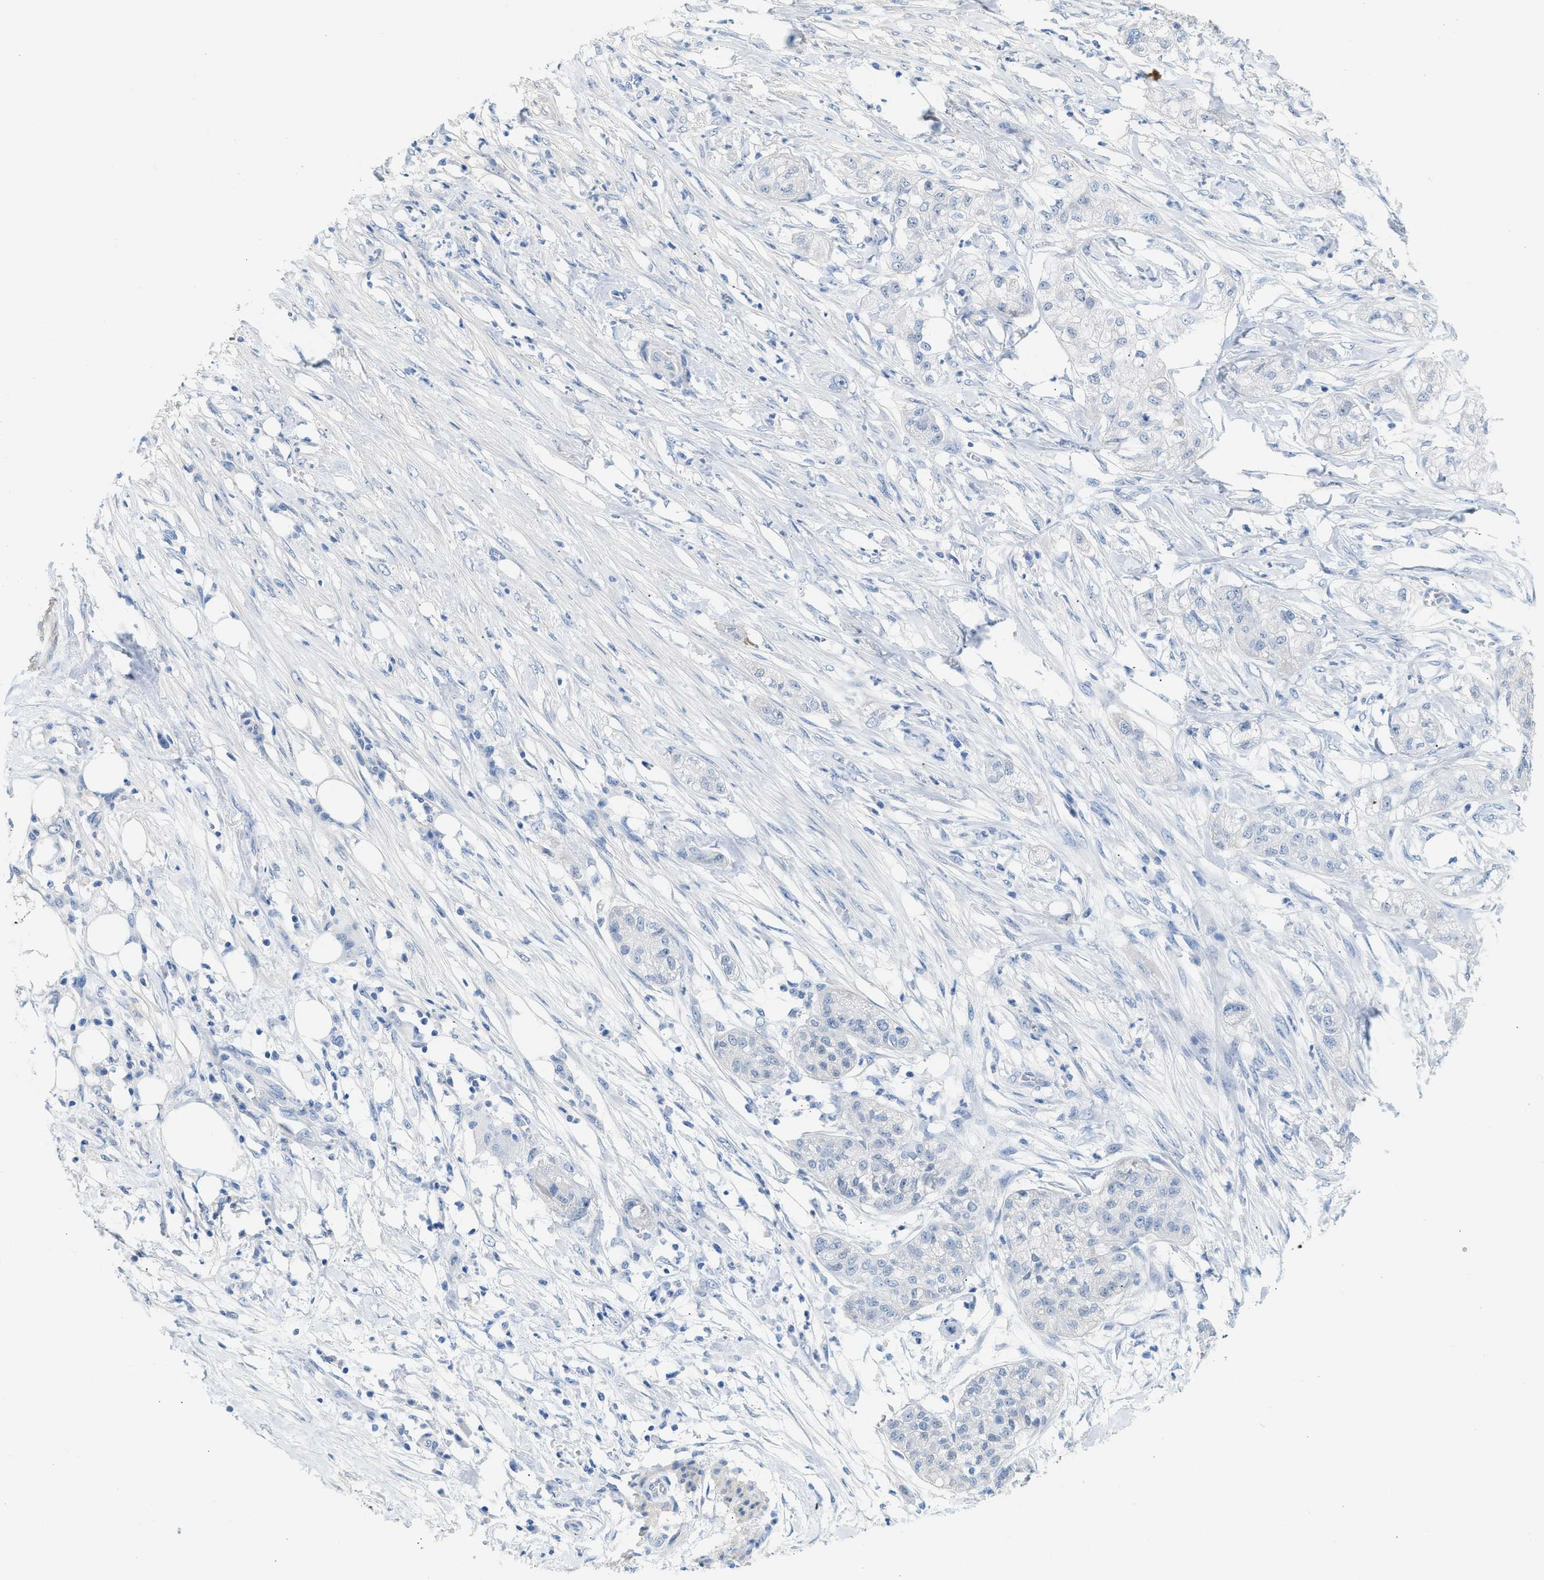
{"staining": {"intensity": "negative", "quantity": "none", "location": "none"}, "tissue": "pancreatic cancer", "cell_type": "Tumor cells", "image_type": "cancer", "snomed": [{"axis": "morphology", "description": "Adenocarcinoma, NOS"}, {"axis": "topography", "description": "Pancreas"}], "caption": "High magnification brightfield microscopy of adenocarcinoma (pancreatic) stained with DAB (brown) and counterstained with hematoxylin (blue): tumor cells show no significant staining.", "gene": "SPAM1", "patient": {"sex": "female", "age": 78}}